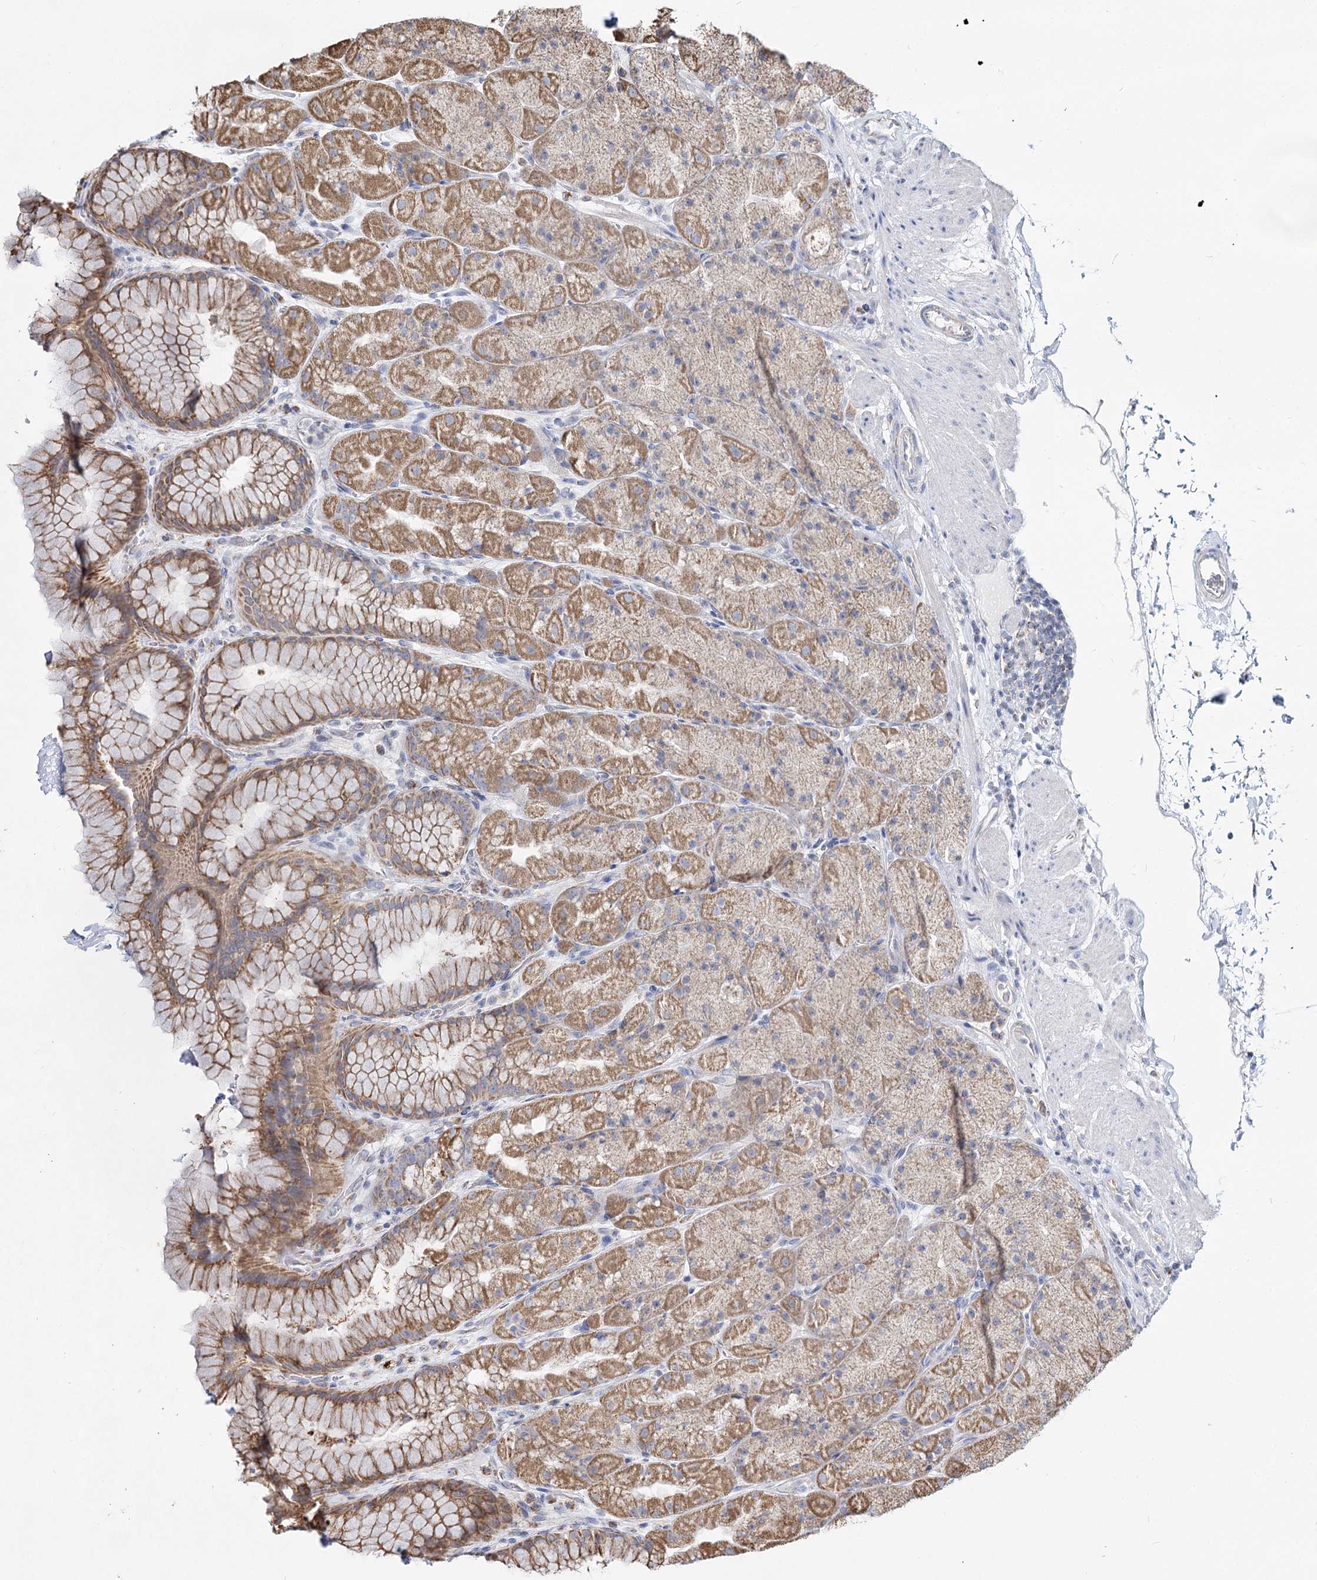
{"staining": {"intensity": "moderate", "quantity": ">75%", "location": "cytoplasmic/membranous"}, "tissue": "stomach", "cell_type": "Glandular cells", "image_type": "normal", "snomed": [{"axis": "morphology", "description": "Normal tissue, NOS"}, {"axis": "topography", "description": "Stomach, upper"}, {"axis": "topography", "description": "Stomach, lower"}], "caption": "Immunohistochemical staining of normal human stomach demonstrates moderate cytoplasmic/membranous protein staining in approximately >75% of glandular cells.", "gene": "CCDC73", "patient": {"sex": "male", "age": 67}}